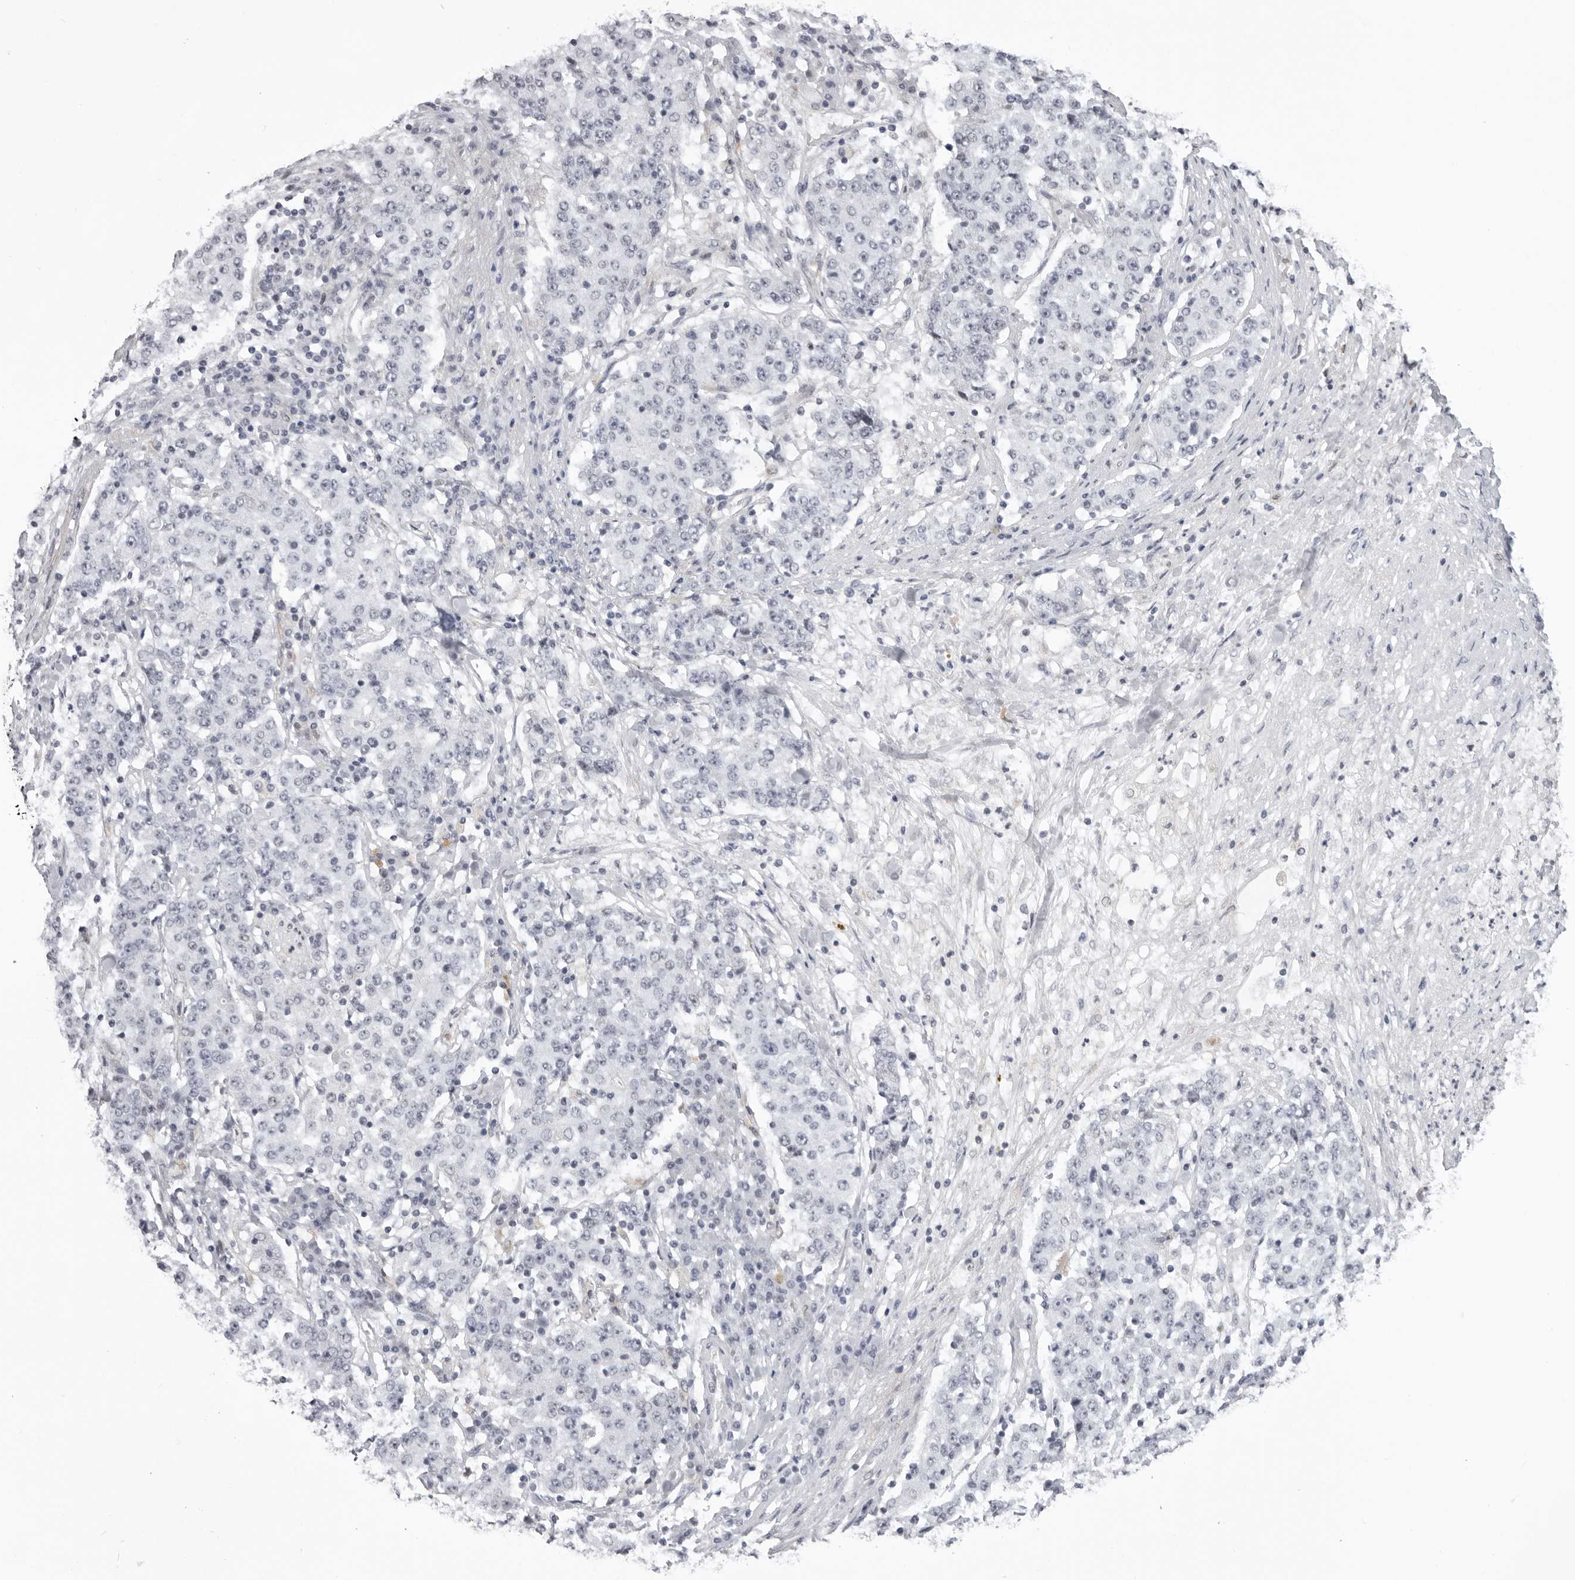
{"staining": {"intensity": "negative", "quantity": "none", "location": "none"}, "tissue": "stomach cancer", "cell_type": "Tumor cells", "image_type": "cancer", "snomed": [{"axis": "morphology", "description": "Adenocarcinoma, NOS"}, {"axis": "topography", "description": "Stomach"}], "caption": "Immunohistochemistry micrograph of neoplastic tissue: stomach adenocarcinoma stained with DAB (3,3'-diaminobenzidine) reveals no significant protein positivity in tumor cells.", "gene": "SUGCT", "patient": {"sex": "male", "age": 59}}